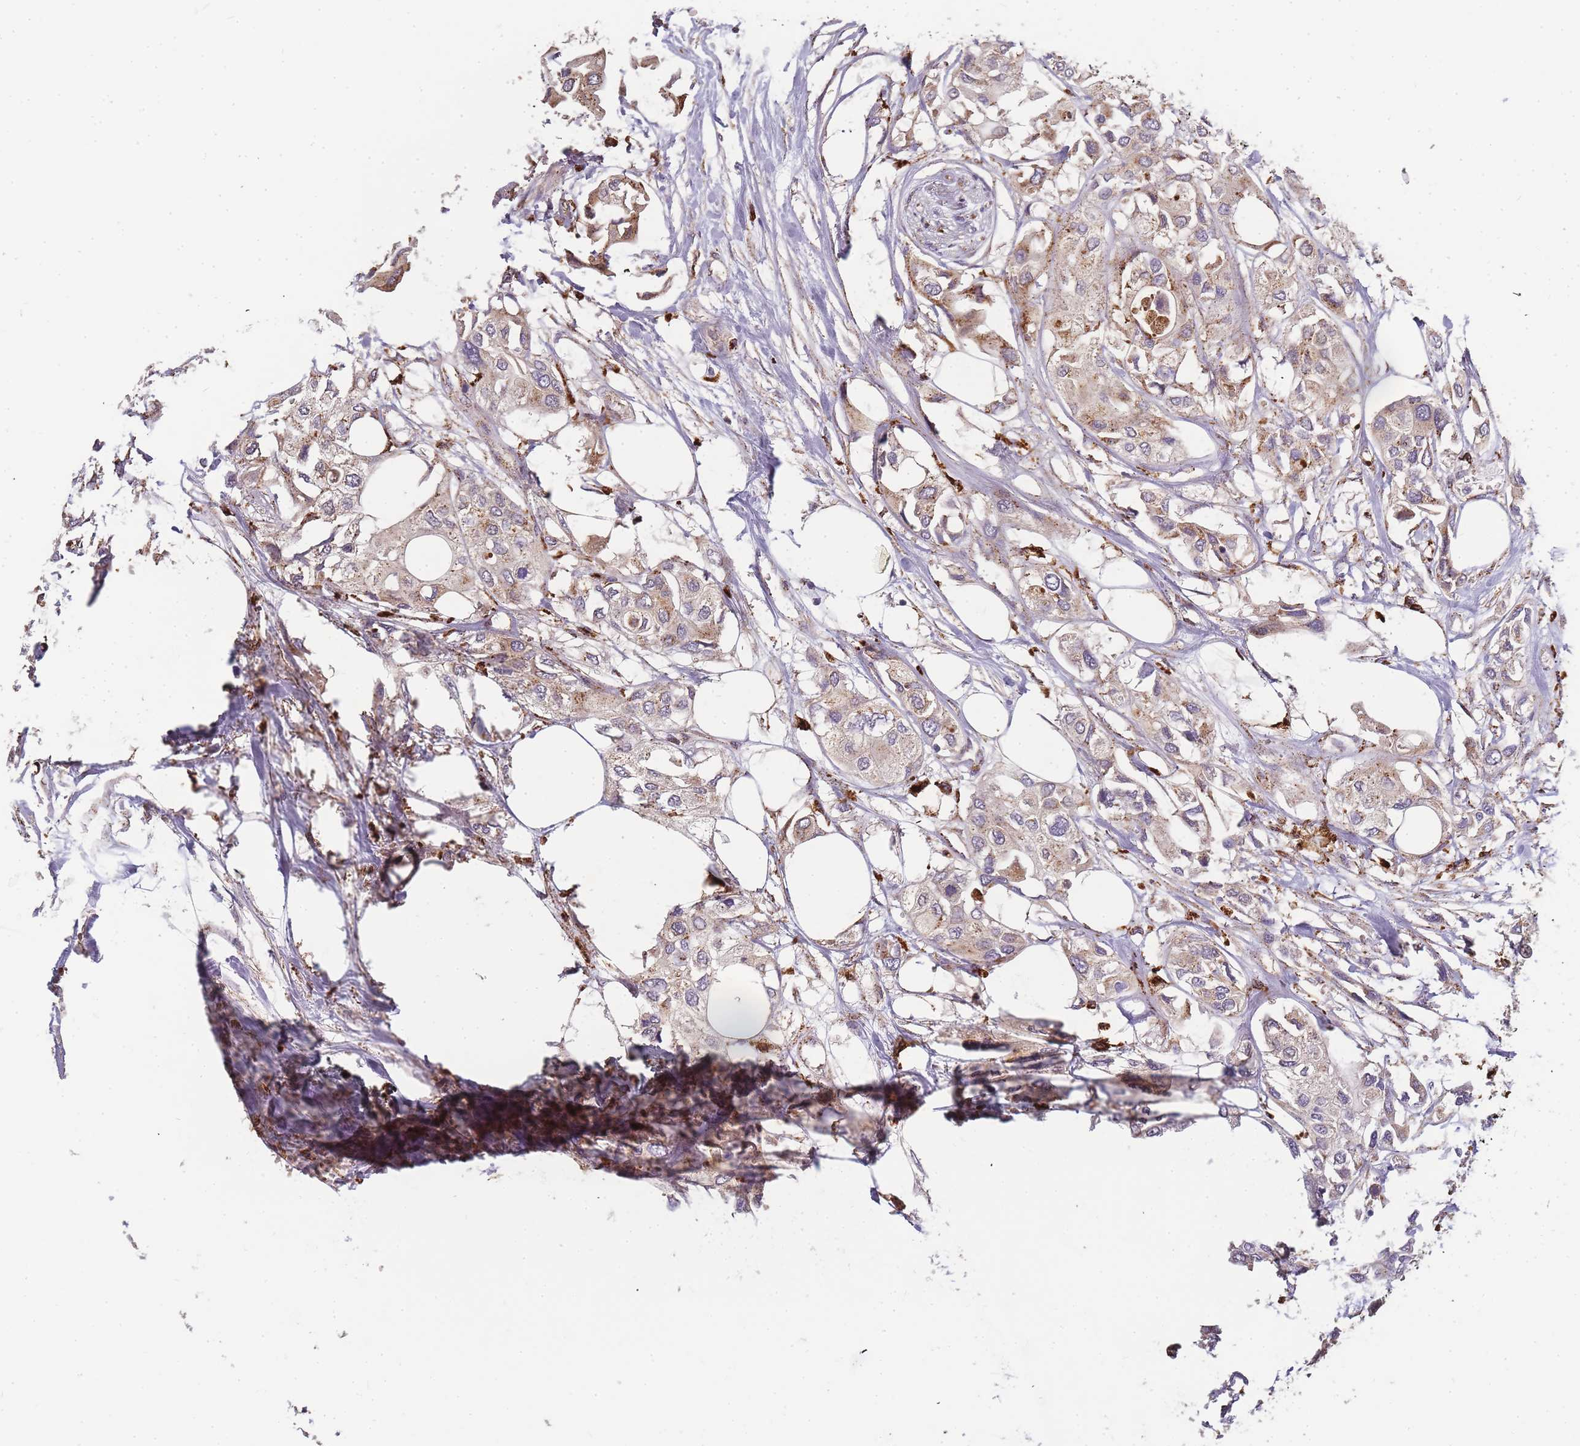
{"staining": {"intensity": "weak", "quantity": ">75%", "location": "cytoplasmic/membranous"}, "tissue": "urothelial cancer", "cell_type": "Tumor cells", "image_type": "cancer", "snomed": [{"axis": "morphology", "description": "Urothelial carcinoma, High grade"}, {"axis": "topography", "description": "Urinary bladder"}], "caption": "There is low levels of weak cytoplasmic/membranous expression in tumor cells of urothelial cancer, as demonstrated by immunohistochemical staining (brown color).", "gene": "ATG5", "patient": {"sex": "male", "age": 64}}